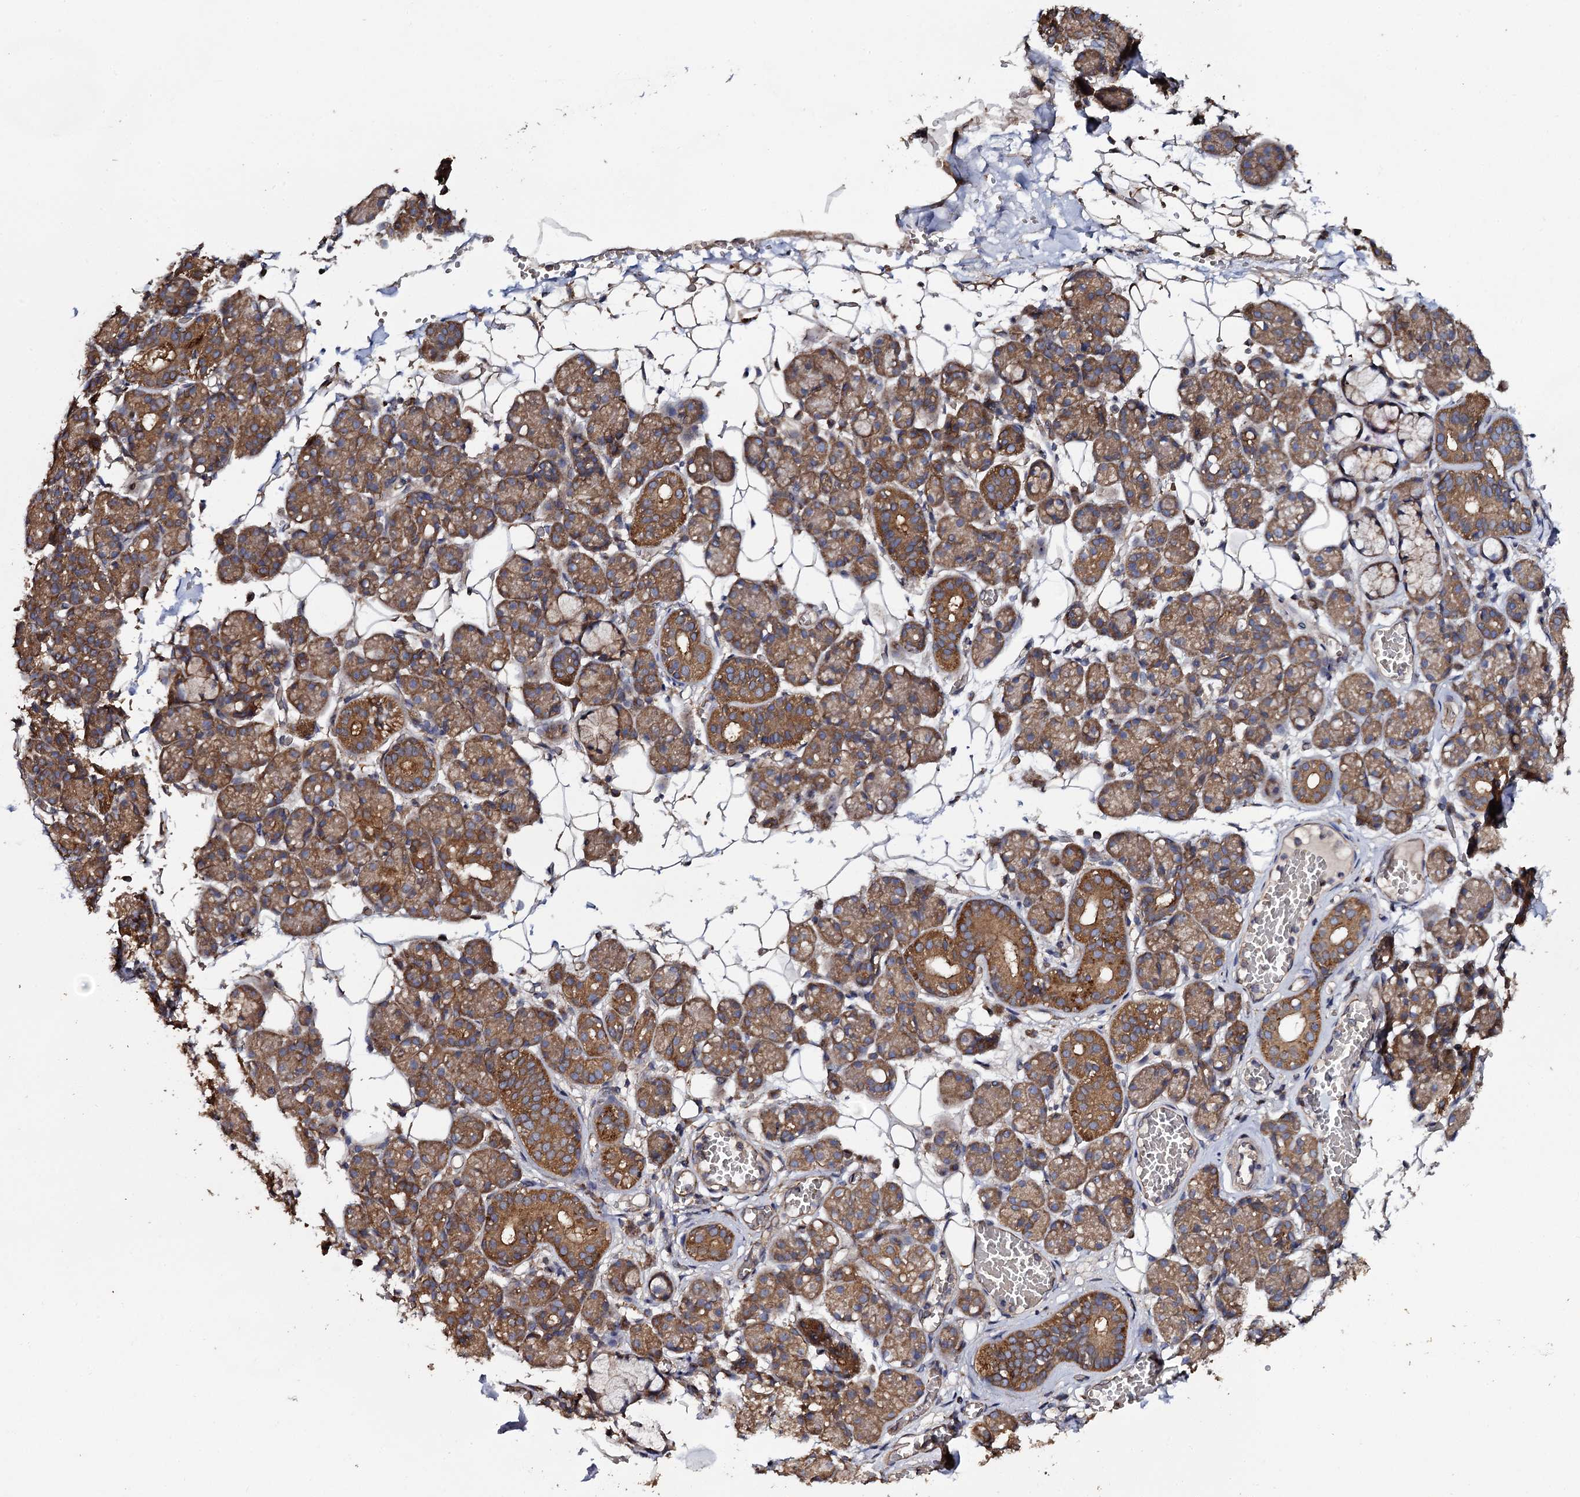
{"staining": {"intensity": "moderate", "quantity": "25%-75%", "location": "cytoplasmic/membranous"}, "tissue": "salivary gland", "cell_type": "Glandular cells", "image_type": "normal", "snomed": [{"axis": "morphology", "description": "Normal tissue, NOS"}, {"axis": "topography", "description": "Salivary gland"}], "caption": "The histopathology image shows immunohistochemical staining of normal salivary gland. There is moderate cytoplasmic/membranous staining is present in about 25%-75% of glandular cells.", "gene": "TTC23", "patient": {"sex": "male", "age": 63}}